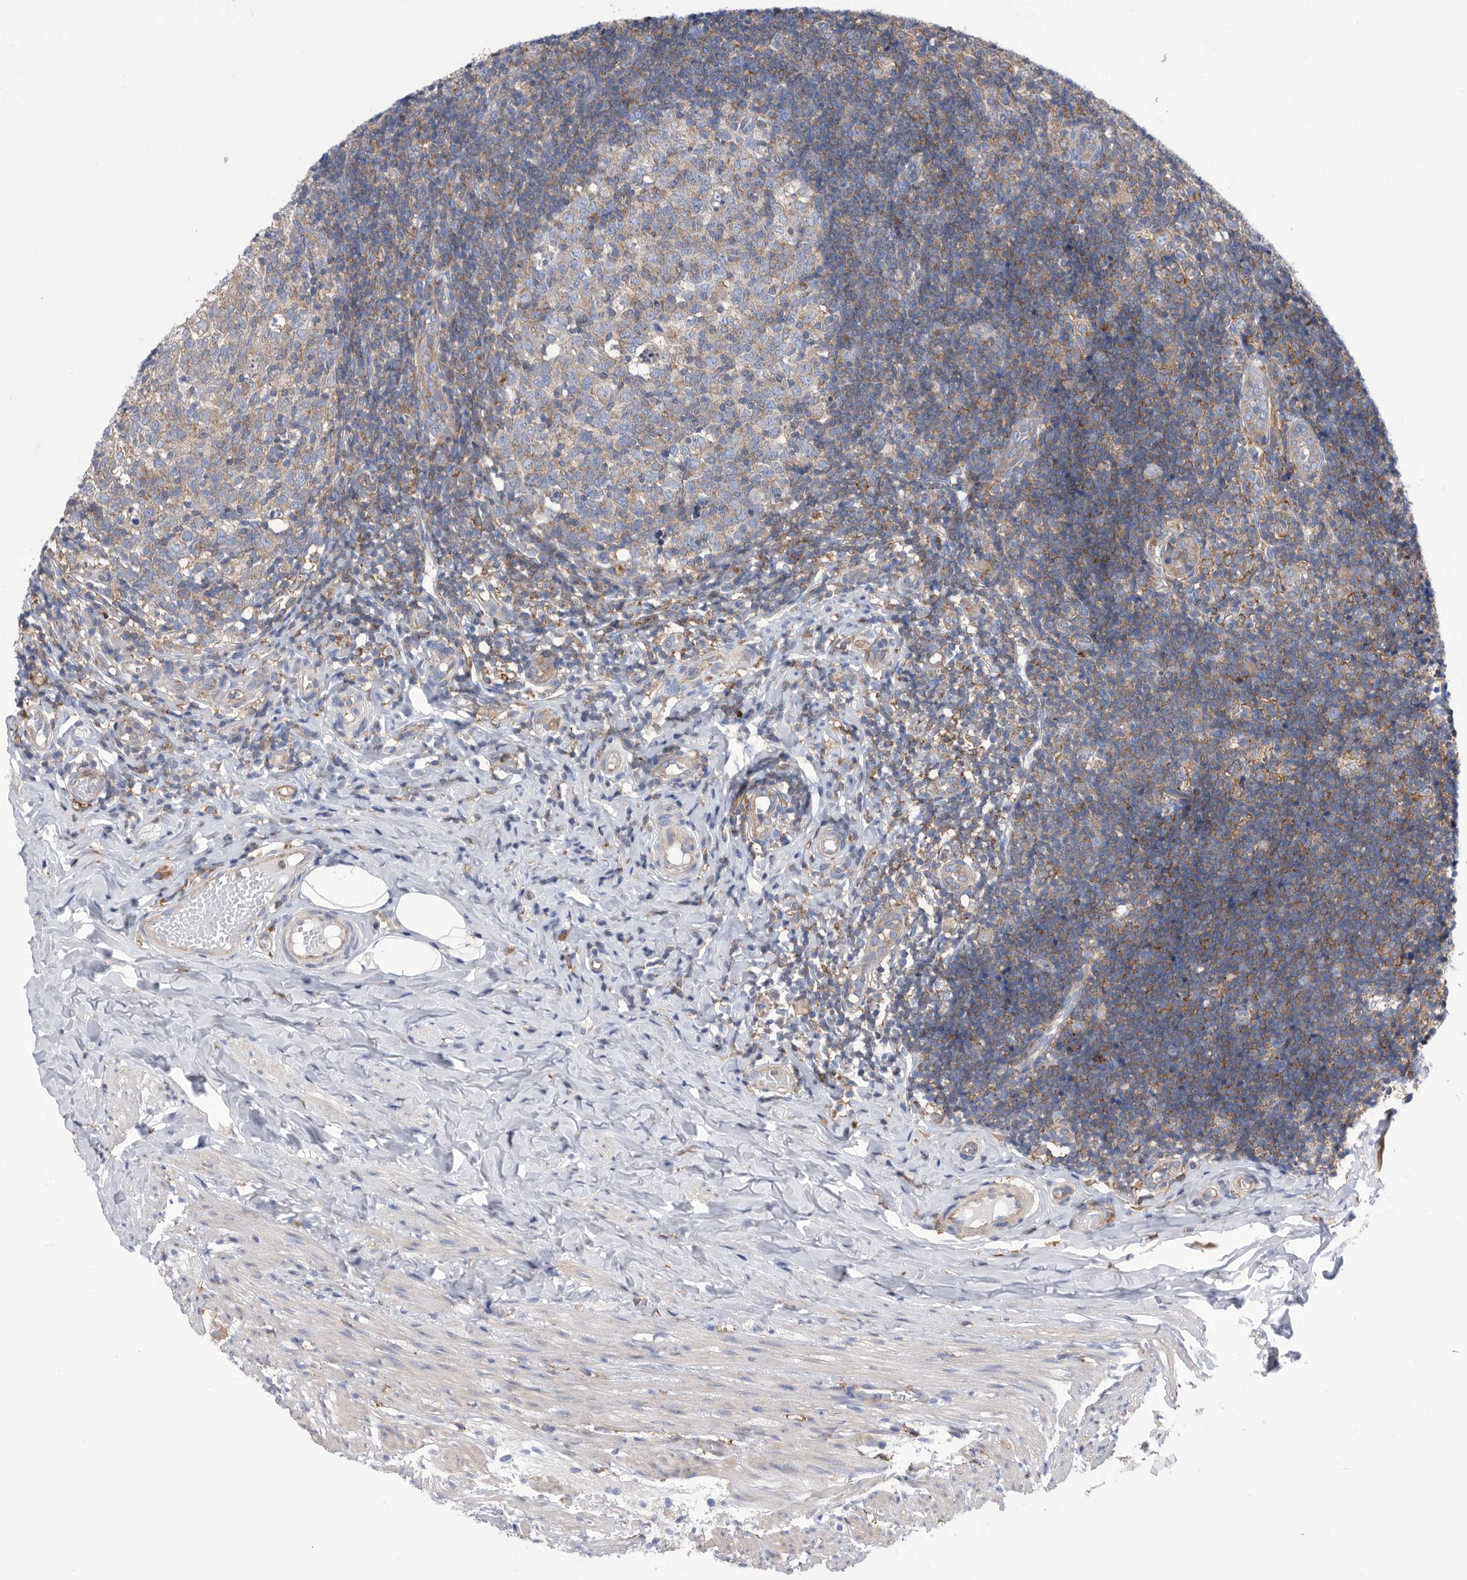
{"staining": {"intensity": "weak", "quantity": "<25%", "location": "cytoplasmic/membranous"}, "tissue": "appendix", "cell_type": "Glandular cells", "image_type": "normal", "snomed": [{"axis": "morphology", "description": "Normal tissue, NOS"}, {"axis": "topography", "description": "Appendix"}], "caption": "This is an IHC histopathology image of unremarkable appendix. There is no staining in glandular cells.", "gene": "SMG7", "patient": {"sex": "male", "age": 8}}